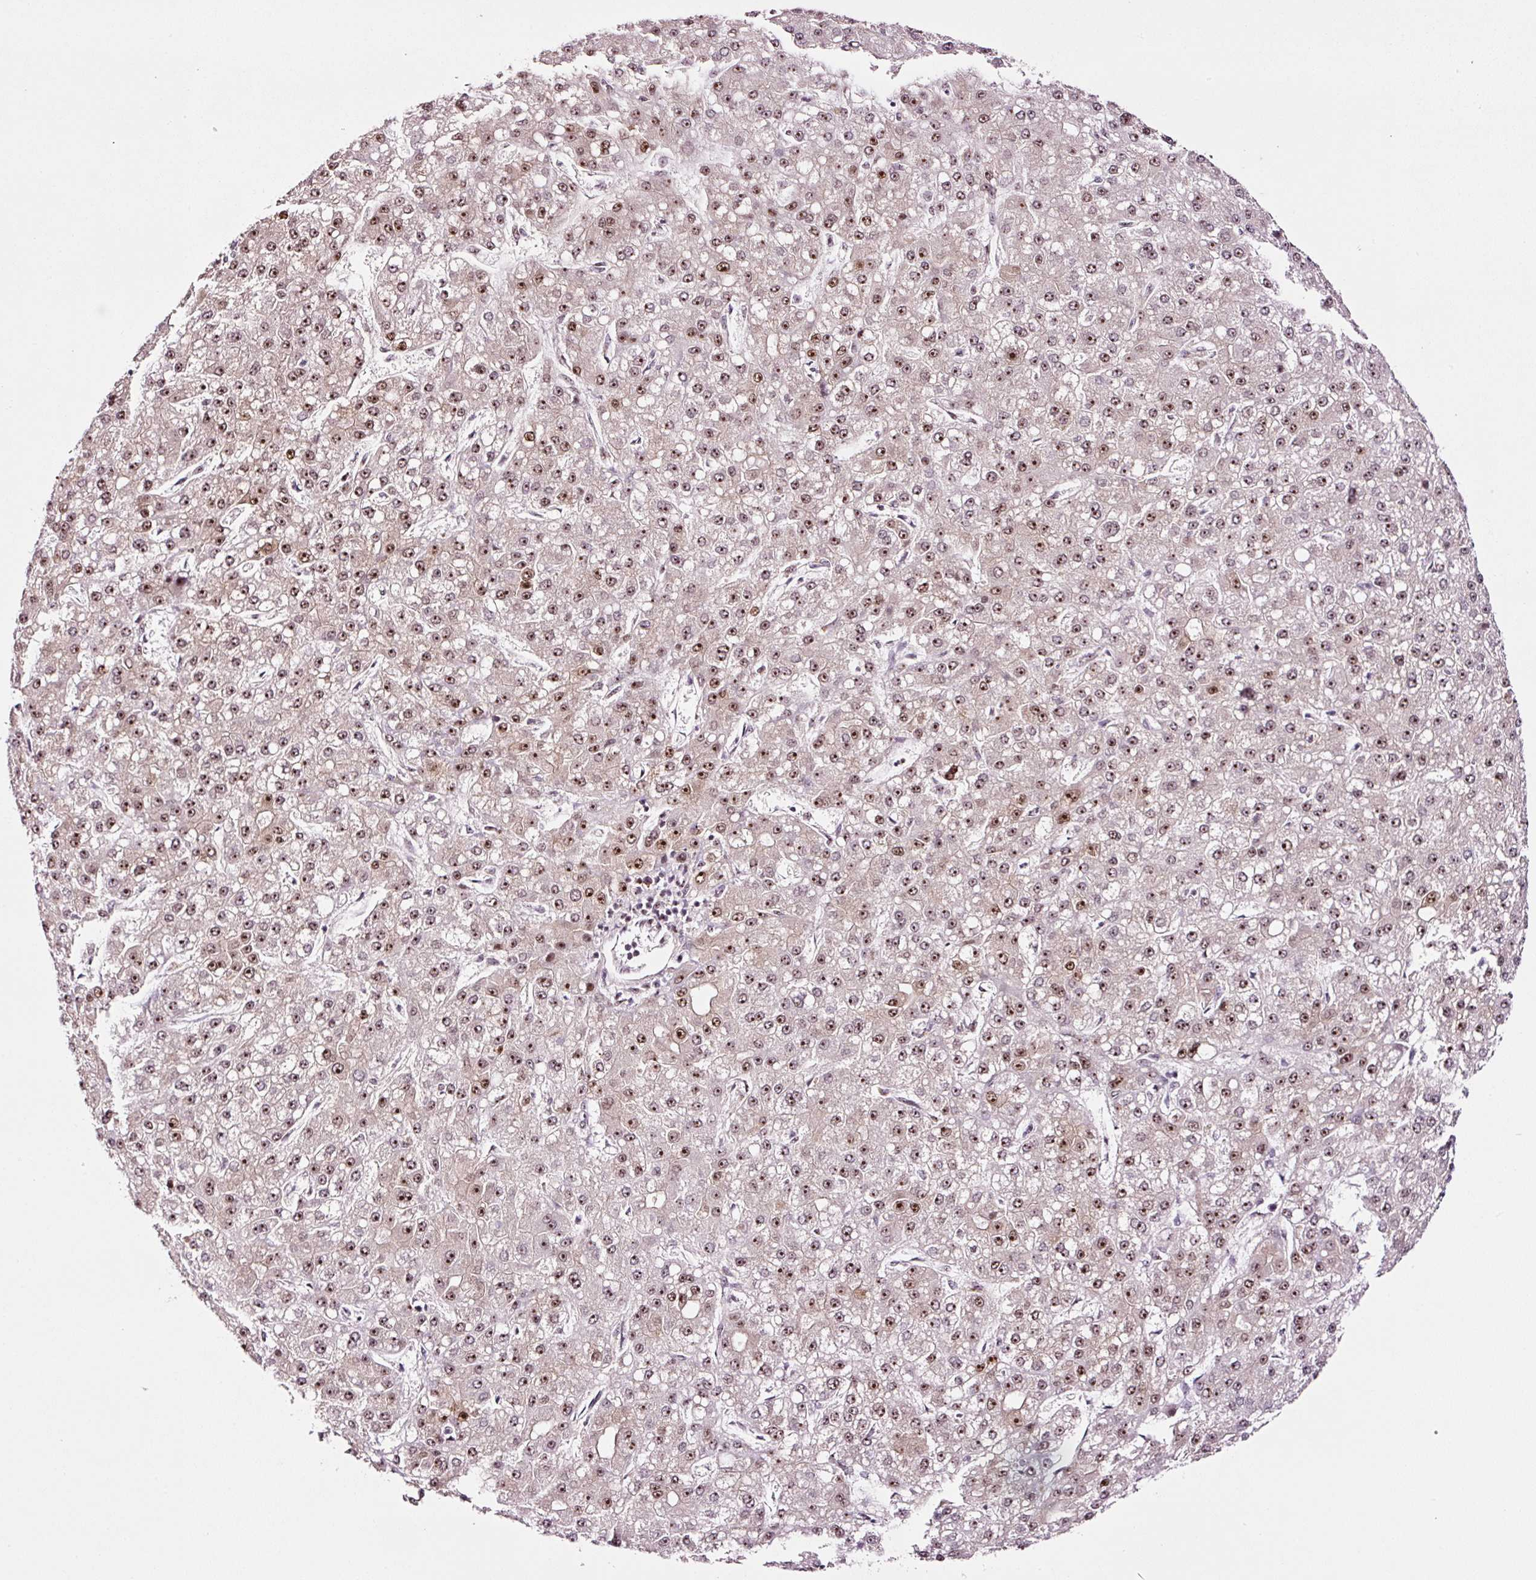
{"staining": {"intensity": "moderate", "quantity": ">75%", "location": "nuclear"}, "tissue": "liver cancer", "cell_type": "Tumor cells", "image_type": "cancer", "snomed": [{"axis": "morphology", "description": "Carcinoma, Hepatocellular, NOS"}, {"axis": "topography", "description": "Liver"}], "caption": "Liver cancer (hepatocellular carcinoma) stained with a brown dye displays moderate nuclear positive positivity in approximately >75% of tumor cells.", "gene": "GNL3", "patient": {"sex": "male", "age": 67}}